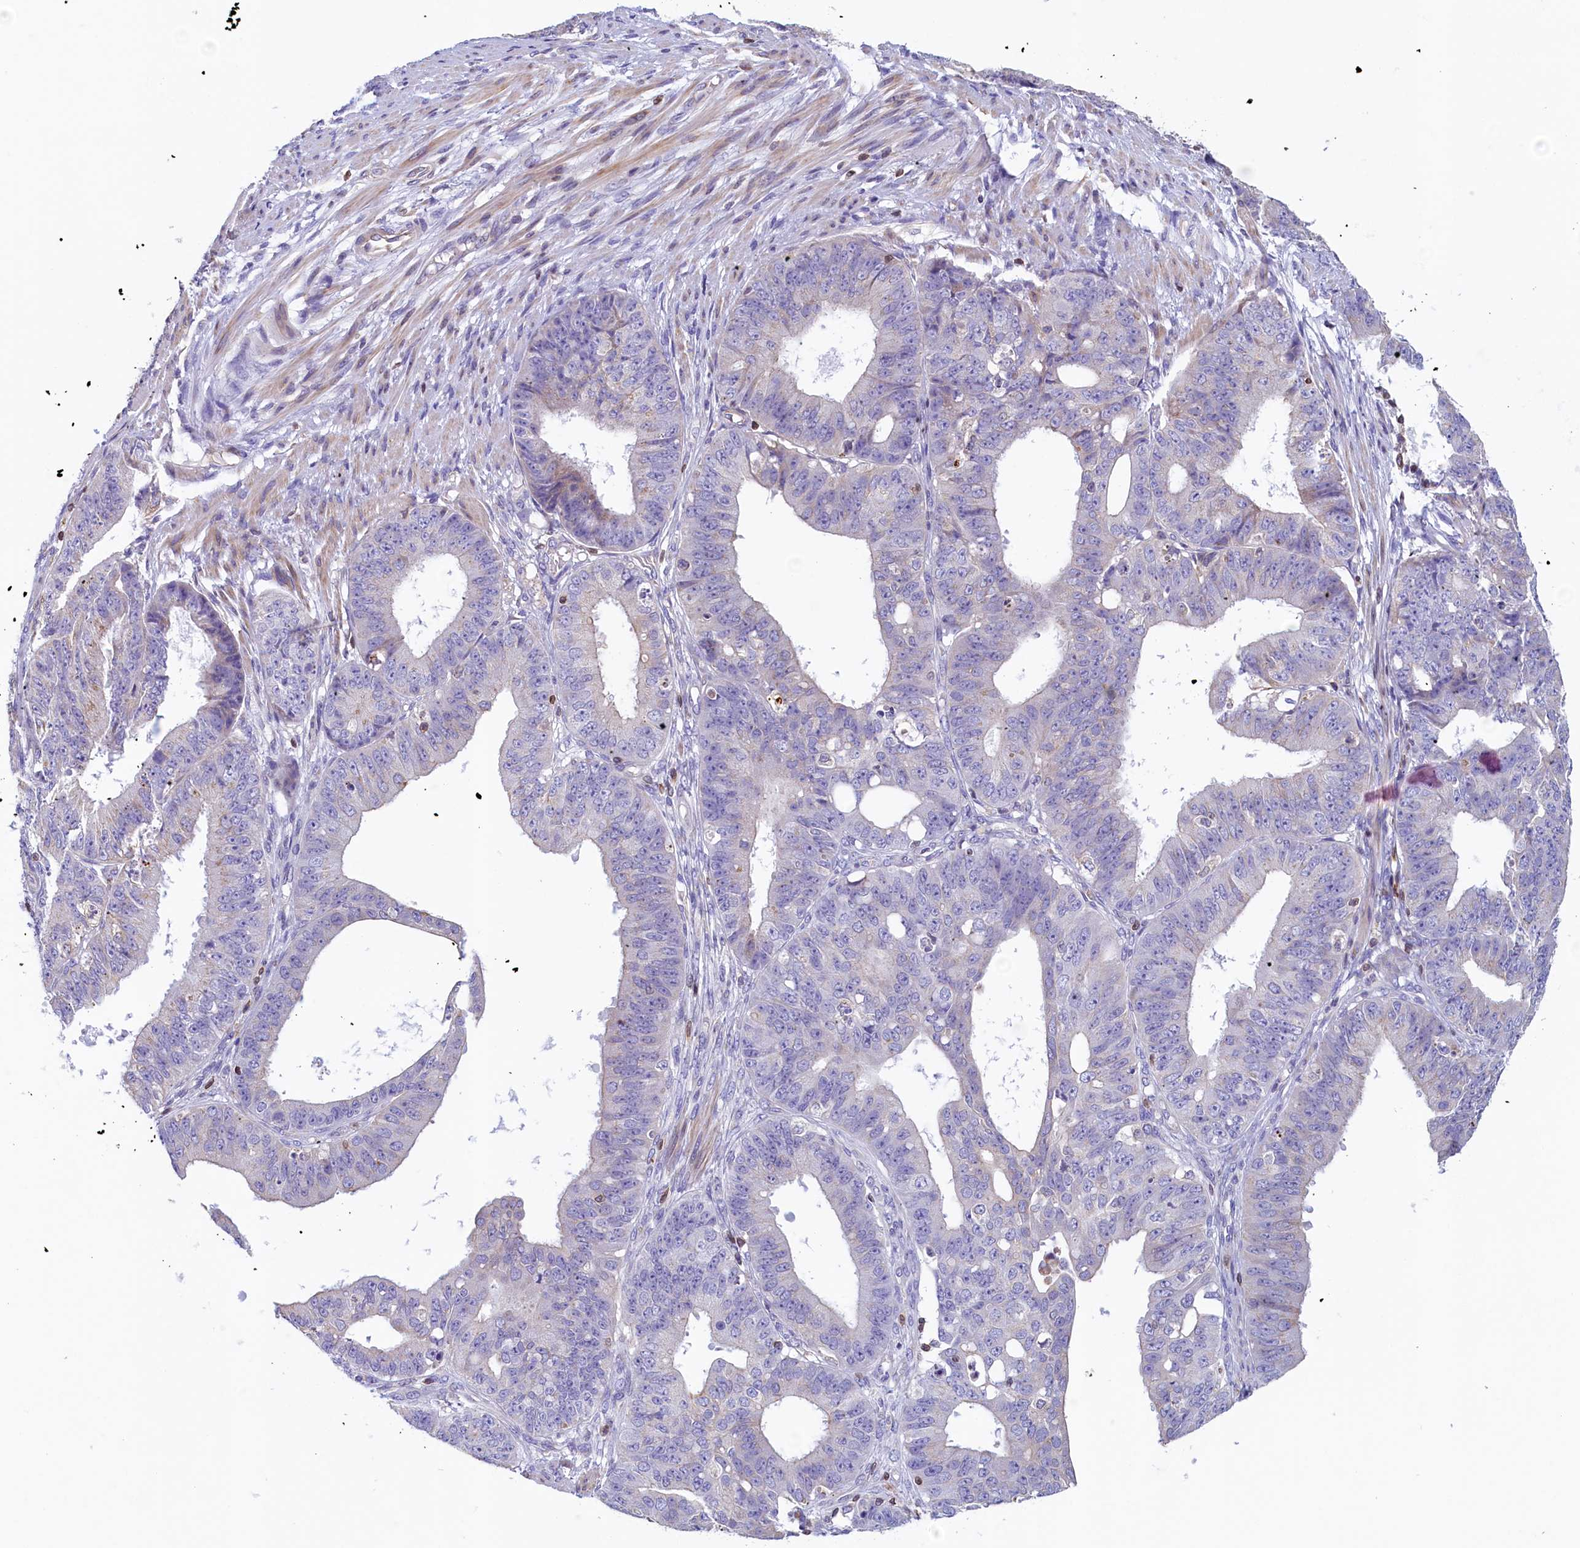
{"staining": {"intensity": "negative", "quantity": "none", "location": "none"}, "tissue": "ovarian cancer", "cell_type": "Tumor cells", "image_type": "cancer", "snomed": [{"axis": "morphology", "description": "Carcinoma, endometroid"}, {"axis": "topography", "description": "Appendix"}, {"axis": "topography", "description": "Ovary"}], "caption": "High power microscopy histopathology image of an immunohistochemistry histopathology image of ovarian cancer, revealing no significant staining in tumor cells.", "gene": "TRAF3IP3", "patient": {"sex": "female", "age": 42}}